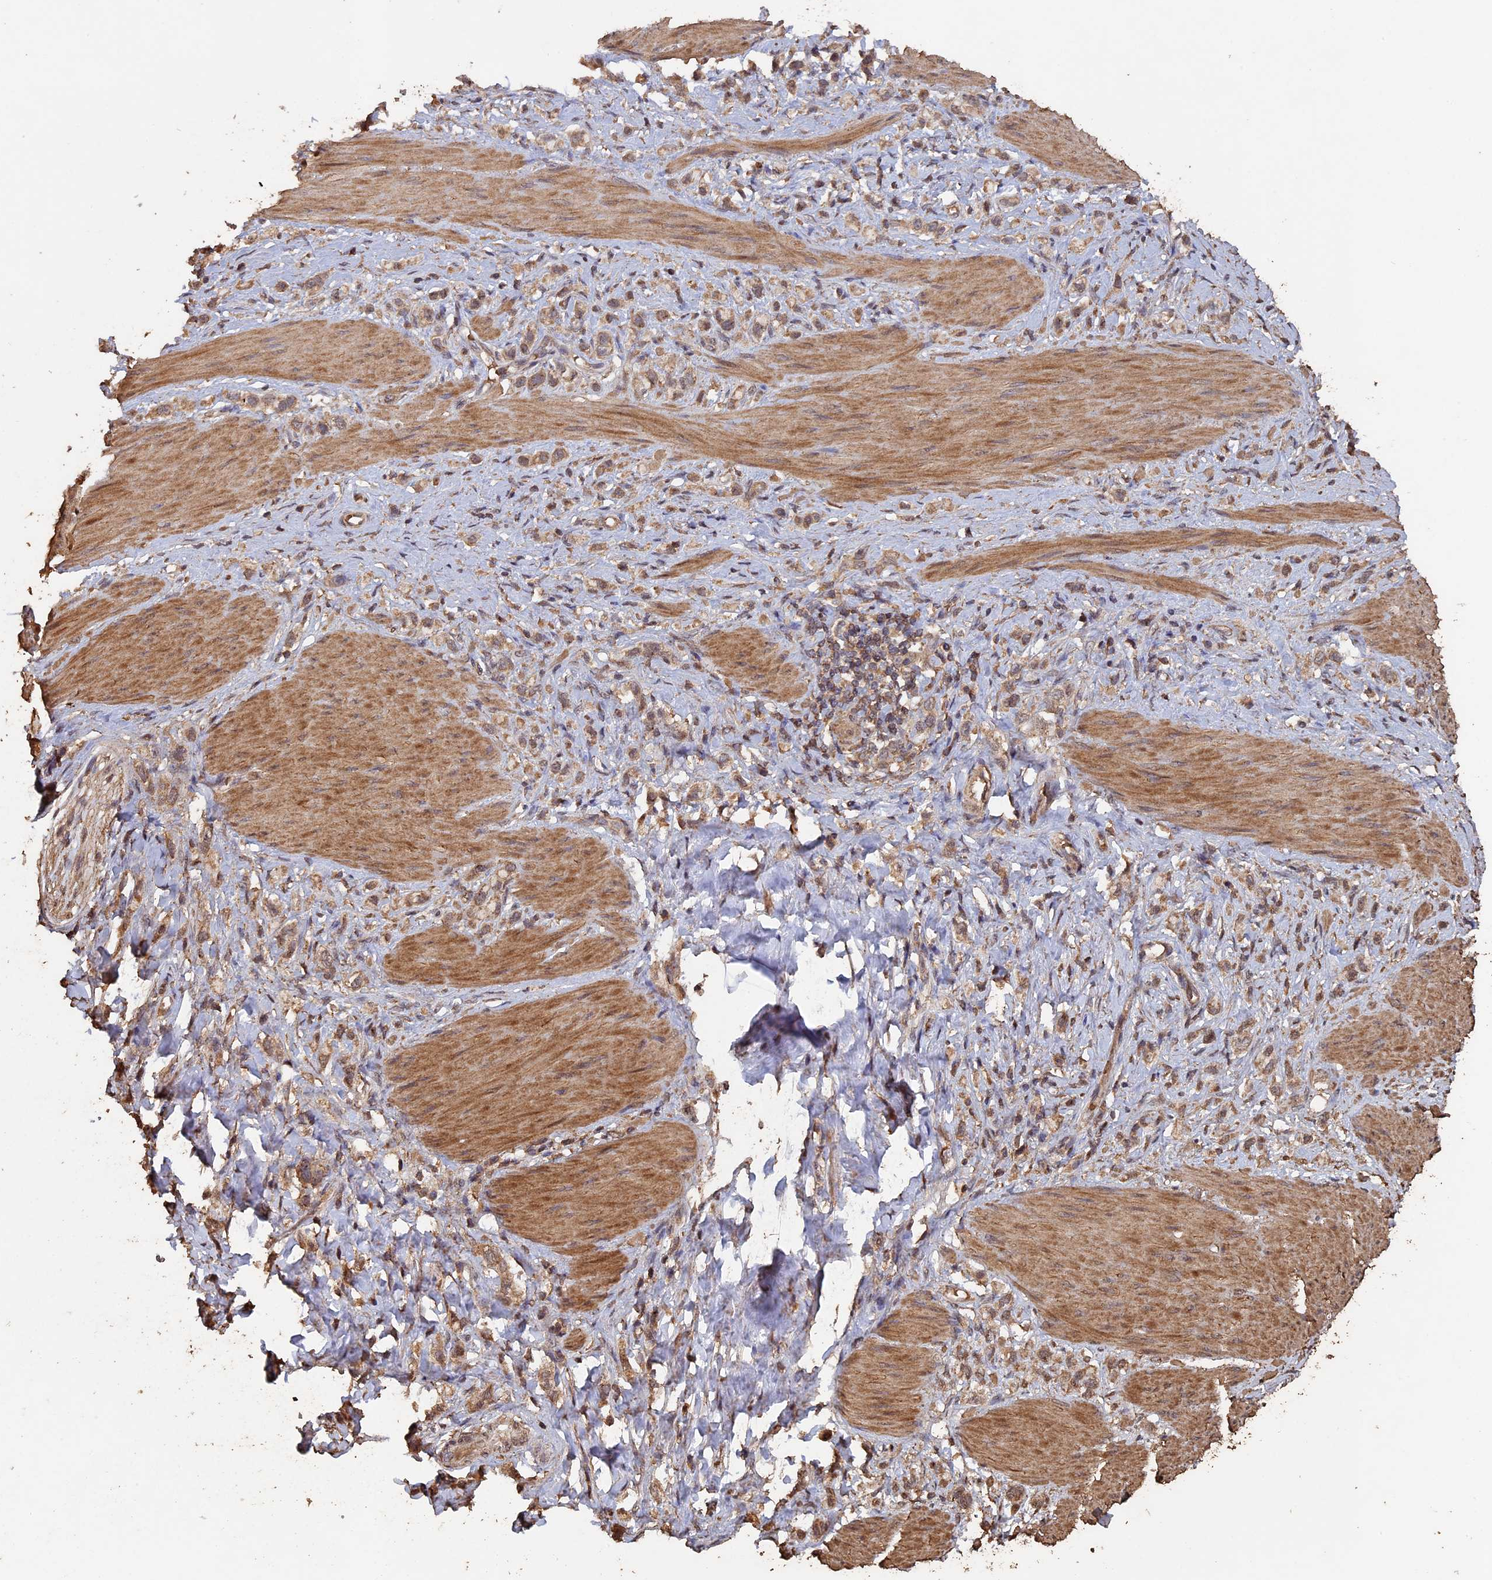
{"staining": {"intensity": "moderate", "quantity": ">75%", "location": "cytoplasmic/membranous"}, "tissue": "stomach cancer", "cell_type": "Tumor cells", "image_type": "cancer", "snomed": [{"axis": "morphology", "description": "Adenocarcinoma, NOS"}, {"axis": "topography", "description": "Stomach"}], "caption": "This histopathology image shows stomach adenocarcinoma stained with immunohistochemistry to label a protein in brown. The cytoplasmic/membranous of tumor cells show moderate positivity for the protein. Nuclei are counter-stained blue.", "gene": "HUNK", "patient": {"sex": "female", "age": 65}}